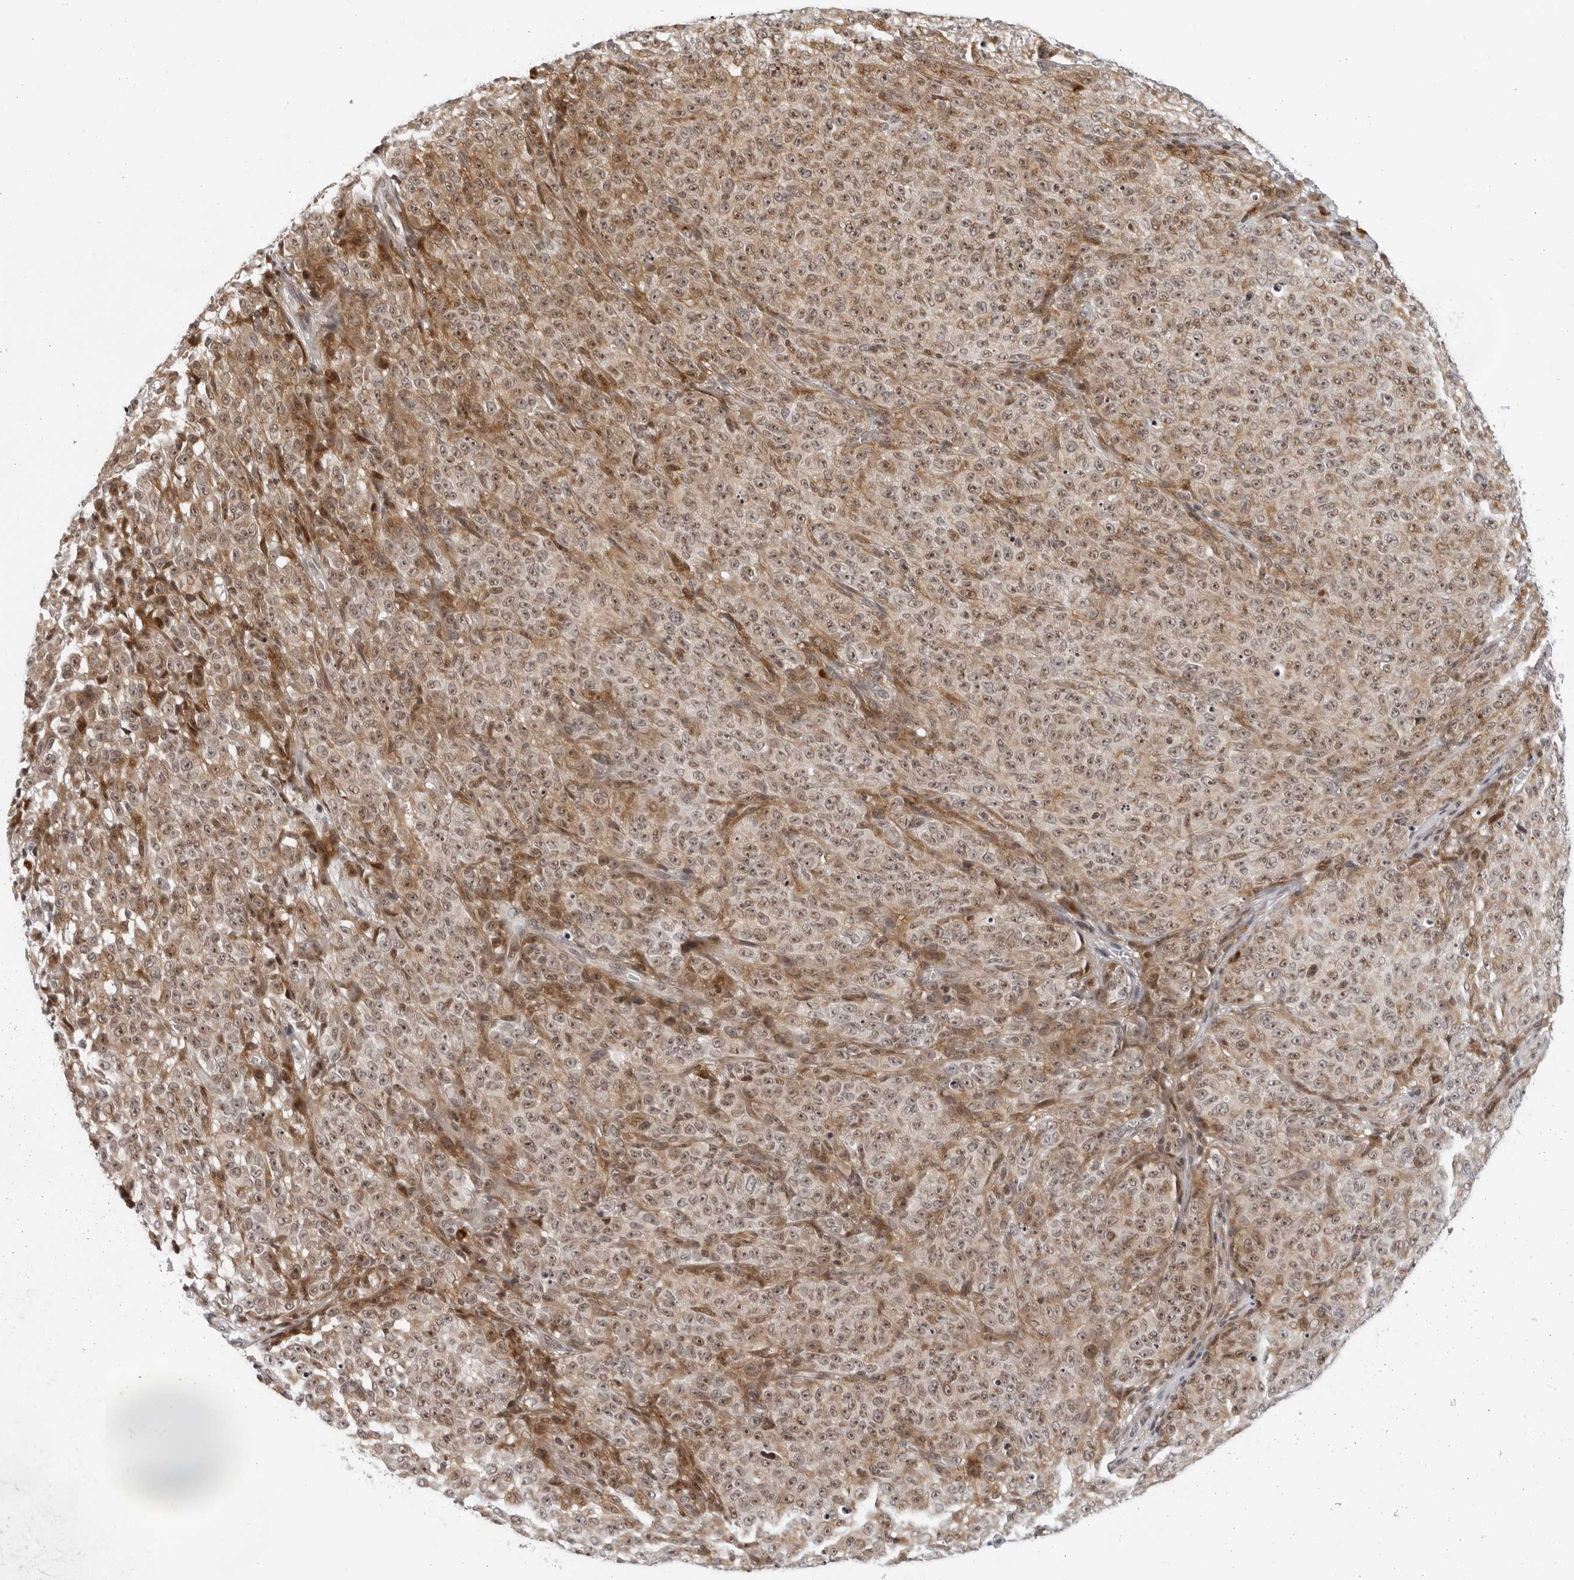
{"staining": {"intensity": "weak", "quantity": ">75%", "location": "cytoplasmic/membranous,nuclear"}, "tissue": "melanoma", "cell_type": "Tumor cells", "image_type": "cancer", "snomed": [{"axis": "morphology", "description": "Malignant melanoma, NOS"}, {"axis": "topography", "description": "Skin"}], "caption": "Immunohistochemistry photomicrograph of neoplastic tissue: human malignant melanoma stained using immunohistochemistry displays low levels of weak protein expression localized specifically in the cytoplasmic/membranous and nuclear of tumor cells, appearing as a cytoplasmic/membranous and nuclear brown color.", "gene": "PIP4K2C", "patient": {"sex": "female", "age": 82}}